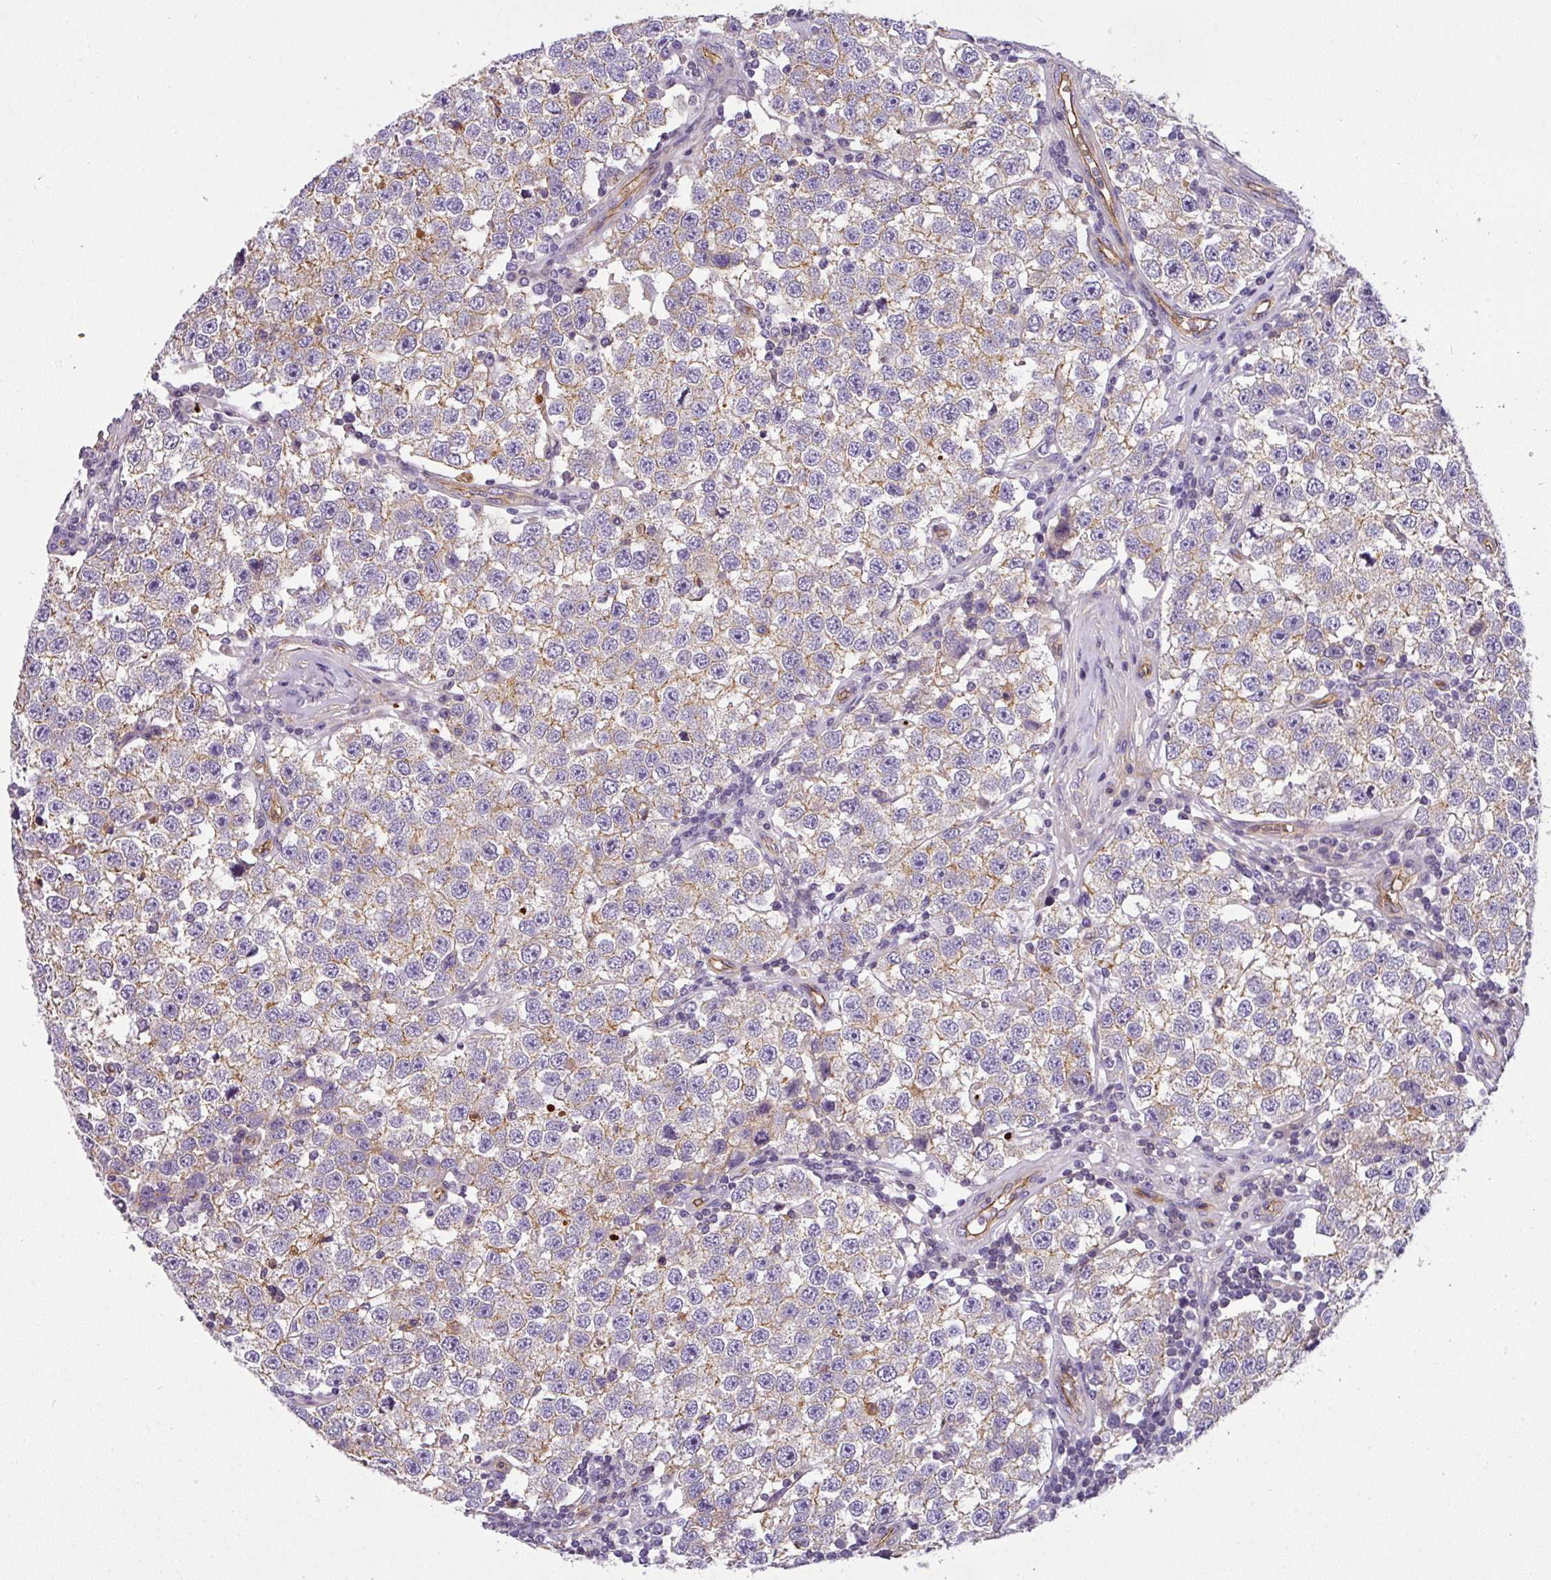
{"staining": {"intensity": "weak", "quantity": "25%-75%", "location": "cytoplasmic/membranous"}, "tissue": "testis cancer", "cell_type": "Tumor cells", "image_type": "cancer", "snomed": [{"axis": "morphology", "description": "Seminoma, NOS"}, {"axis": "topography", "description": "Testis"}], "caption": "Protein staining displays weak cytoplasmic/membranous staining in about 25%-75% of tumor cells in testis cancer. (IHC, brightfield microscopy, high magnification).", "gene": "OR11H4", "patient": {"sex": "male", "age": 34}}